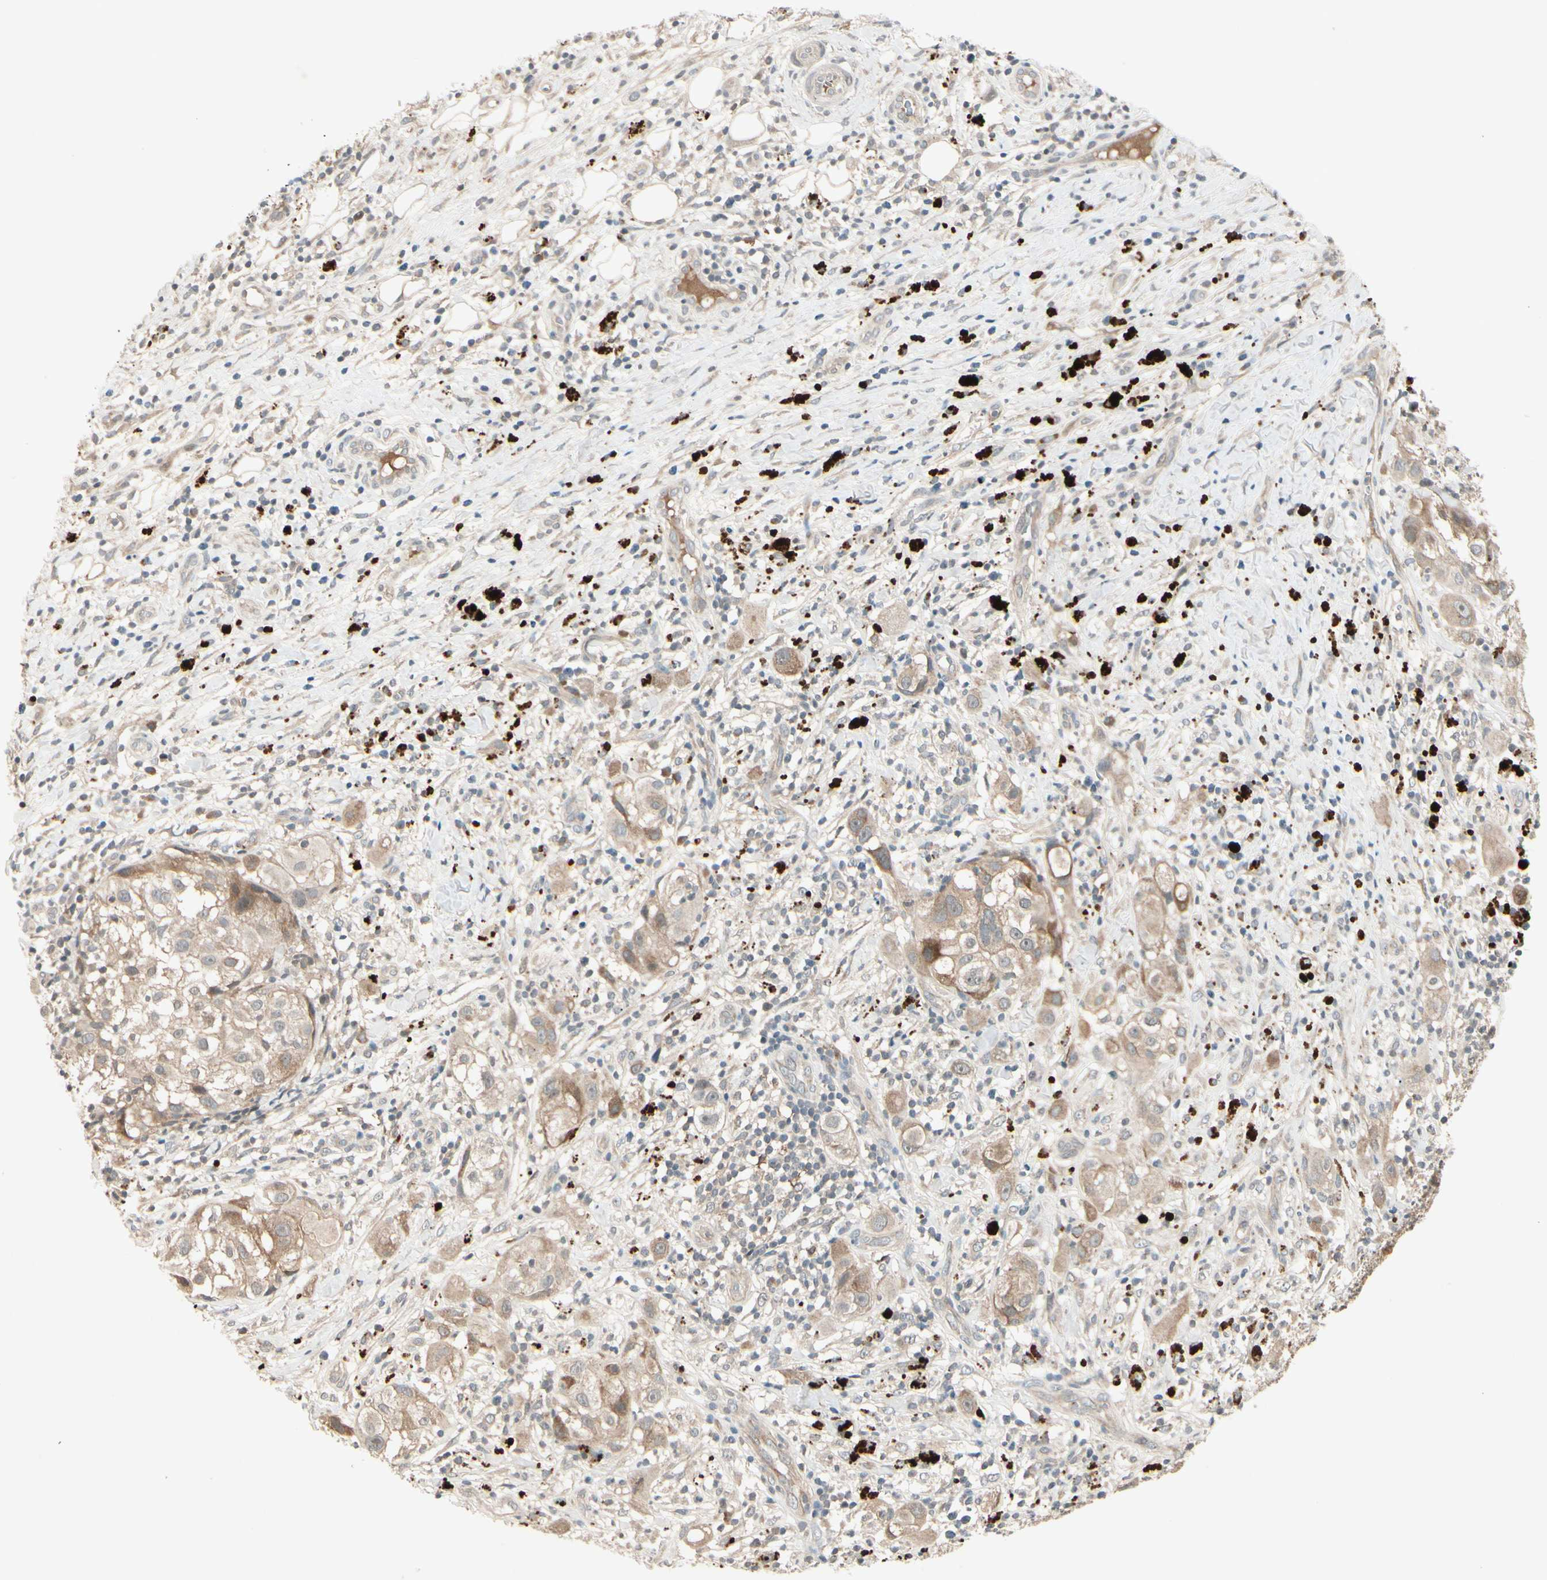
{"staining": {"intensity": "weak", "quantity": ">75%", "location": "cytoplasmic/membranous"}, "tissue": "melanoma", "cell_type": "Tumor cells", "image_type": "cancer", "snomed": [{"axis": "morphology", "description": "Necrosis, NOS"}, {"axis": "morphology", "description": "Malignant melanoma, NOS"}, {"axis": "topography", "description": "Skin"}], "caption": "Protein staining of melanoma tissue shows weak cytoplasmic/membranous expression in approximately >75% of tumor cells.", "gene": "FHDC1", "patient": {"sex": "female", "age": 87}}